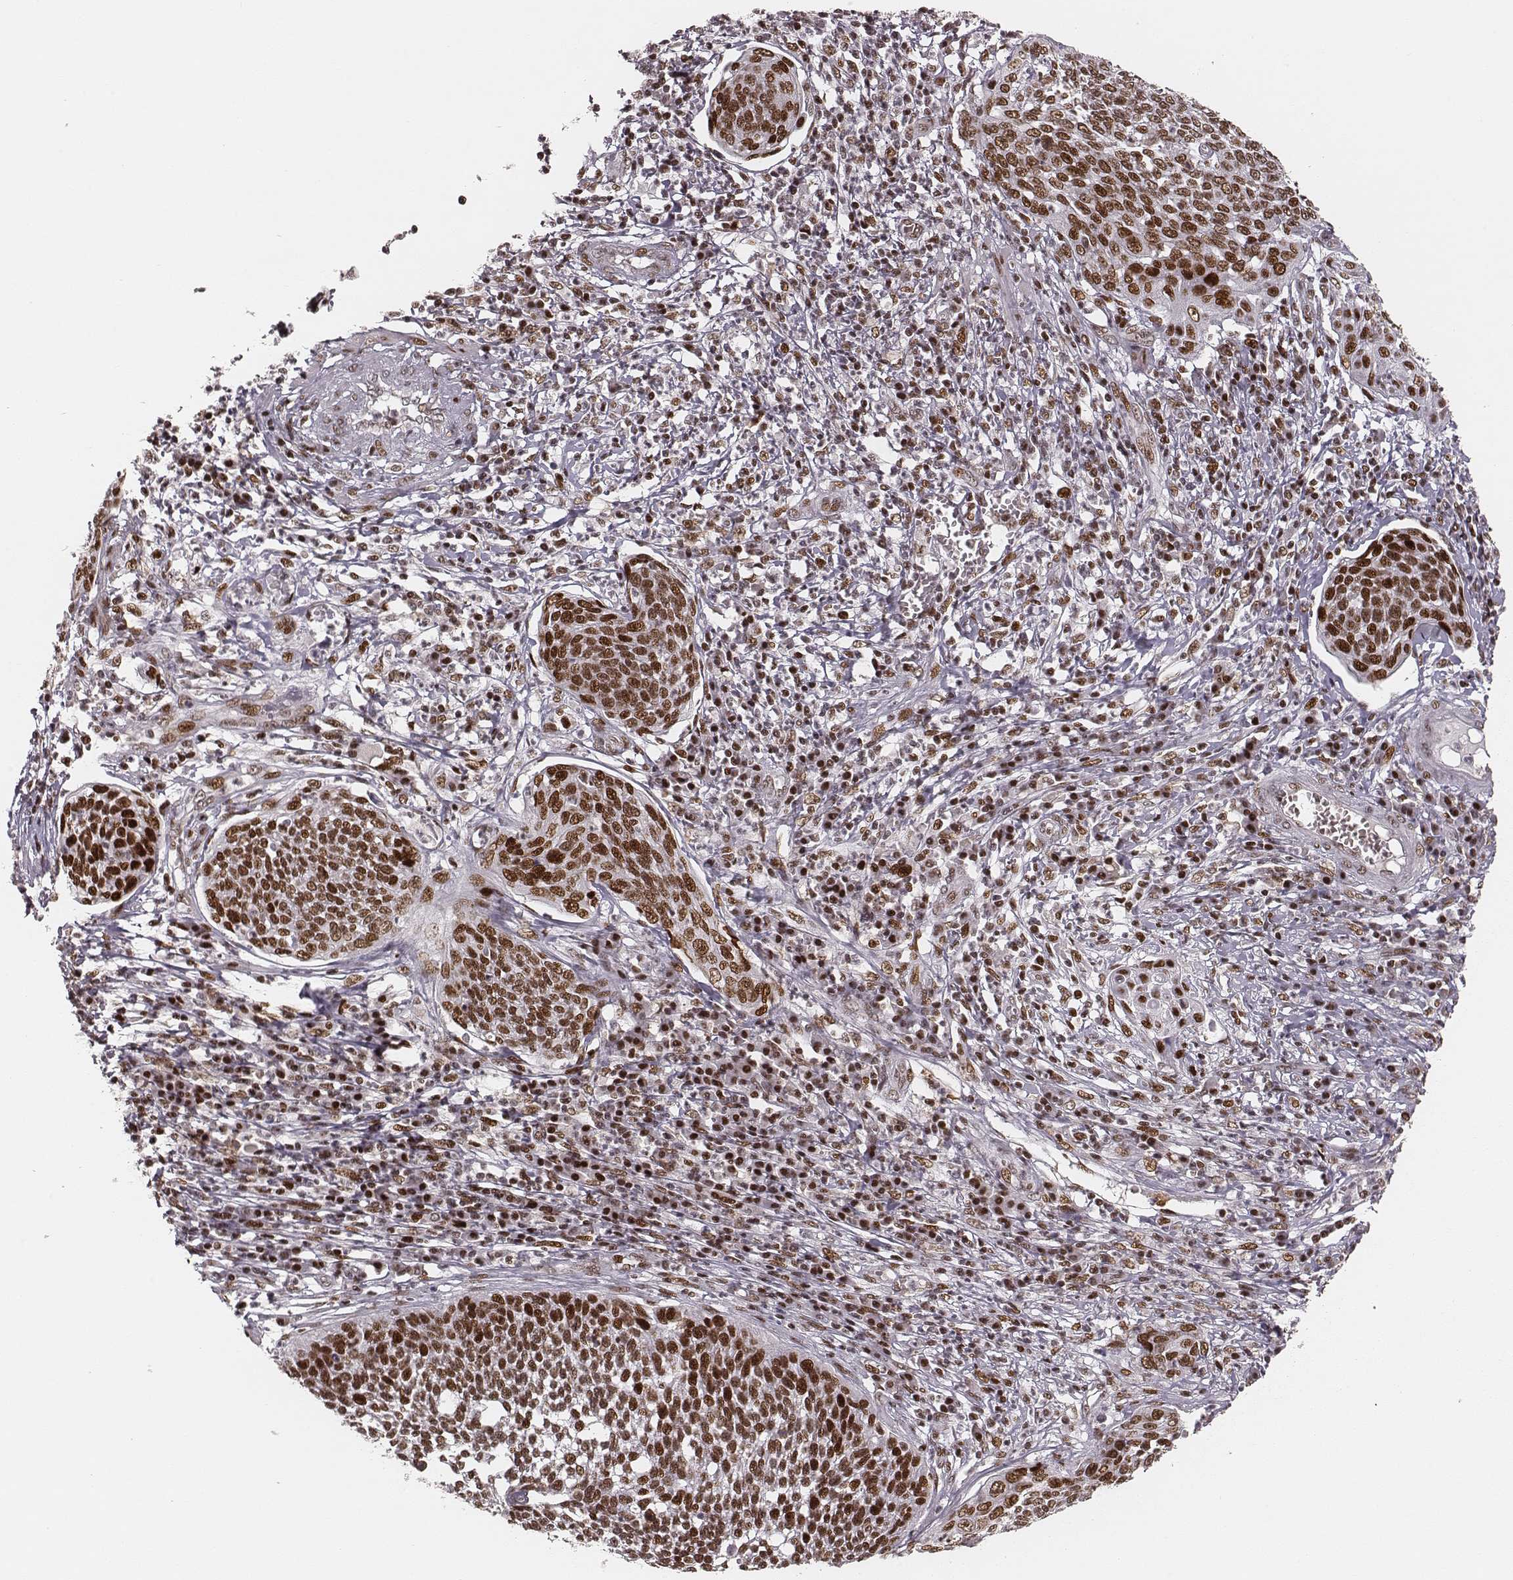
{"staining": {"intensity": "strong", "quantity": ">75%", "location": "nuclear"}, "tissue": "cervical cancer", "cell_type": "Tumor cells", "image_type": "cancer", "snomed": [{"axis": "morphology", "description": "Squamous cell carcinoma, NOS"}, {"axis": "topography", "description": "Cervix"}], "caption": "Approximately >75% of tumor cells in human squamous cell carcinoma (cervical) reveal strong nuclear protein expression as visualized by brown immunohistochemical staining.", "gene": "HNRNPC", "patient": {"sex": "female", "age": 34}}